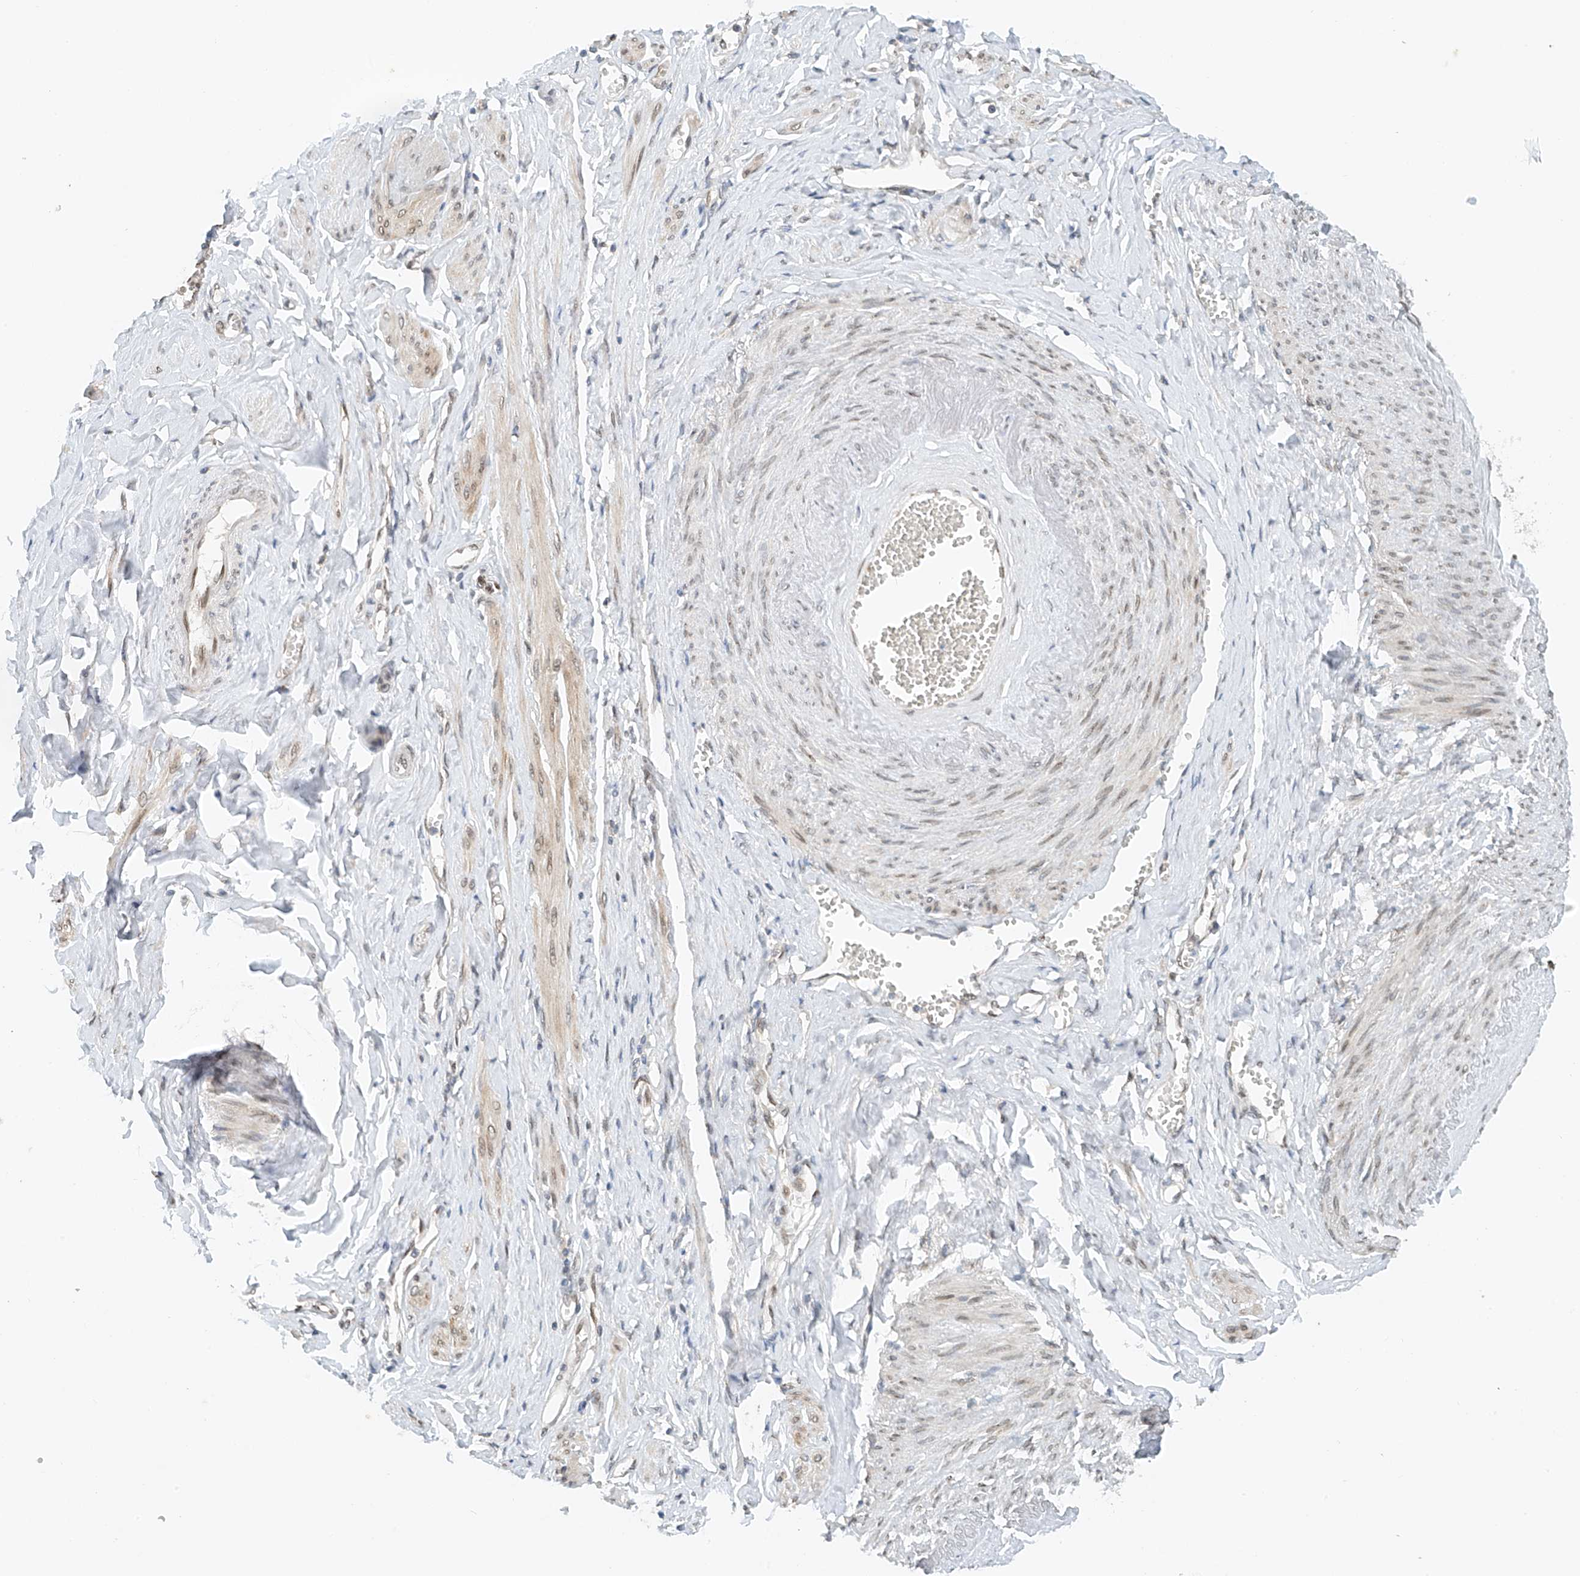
{"staining": {"intensity": "negative", "quantity": "none", "location": "none"}, "tissue": "adipose tissue", "cell_type": "Adipocytes", "image_type": "normal", "snomed": [{"axis": "morphology", "description": "Normal tissue, NOS"}, {"axis": "topography", "description": "Vascular tissue"}, {"axis": "topography", "description": "Fallopian tube"}, {"axis": "topography", "description": "Ovary"}], "caption": "This is an IHC photomicrograph of unremarkable human adipose tissue. There is no expression in adipocytes.", "gene": "STARD9", "patient": {"sex": "female", "age": 67}}